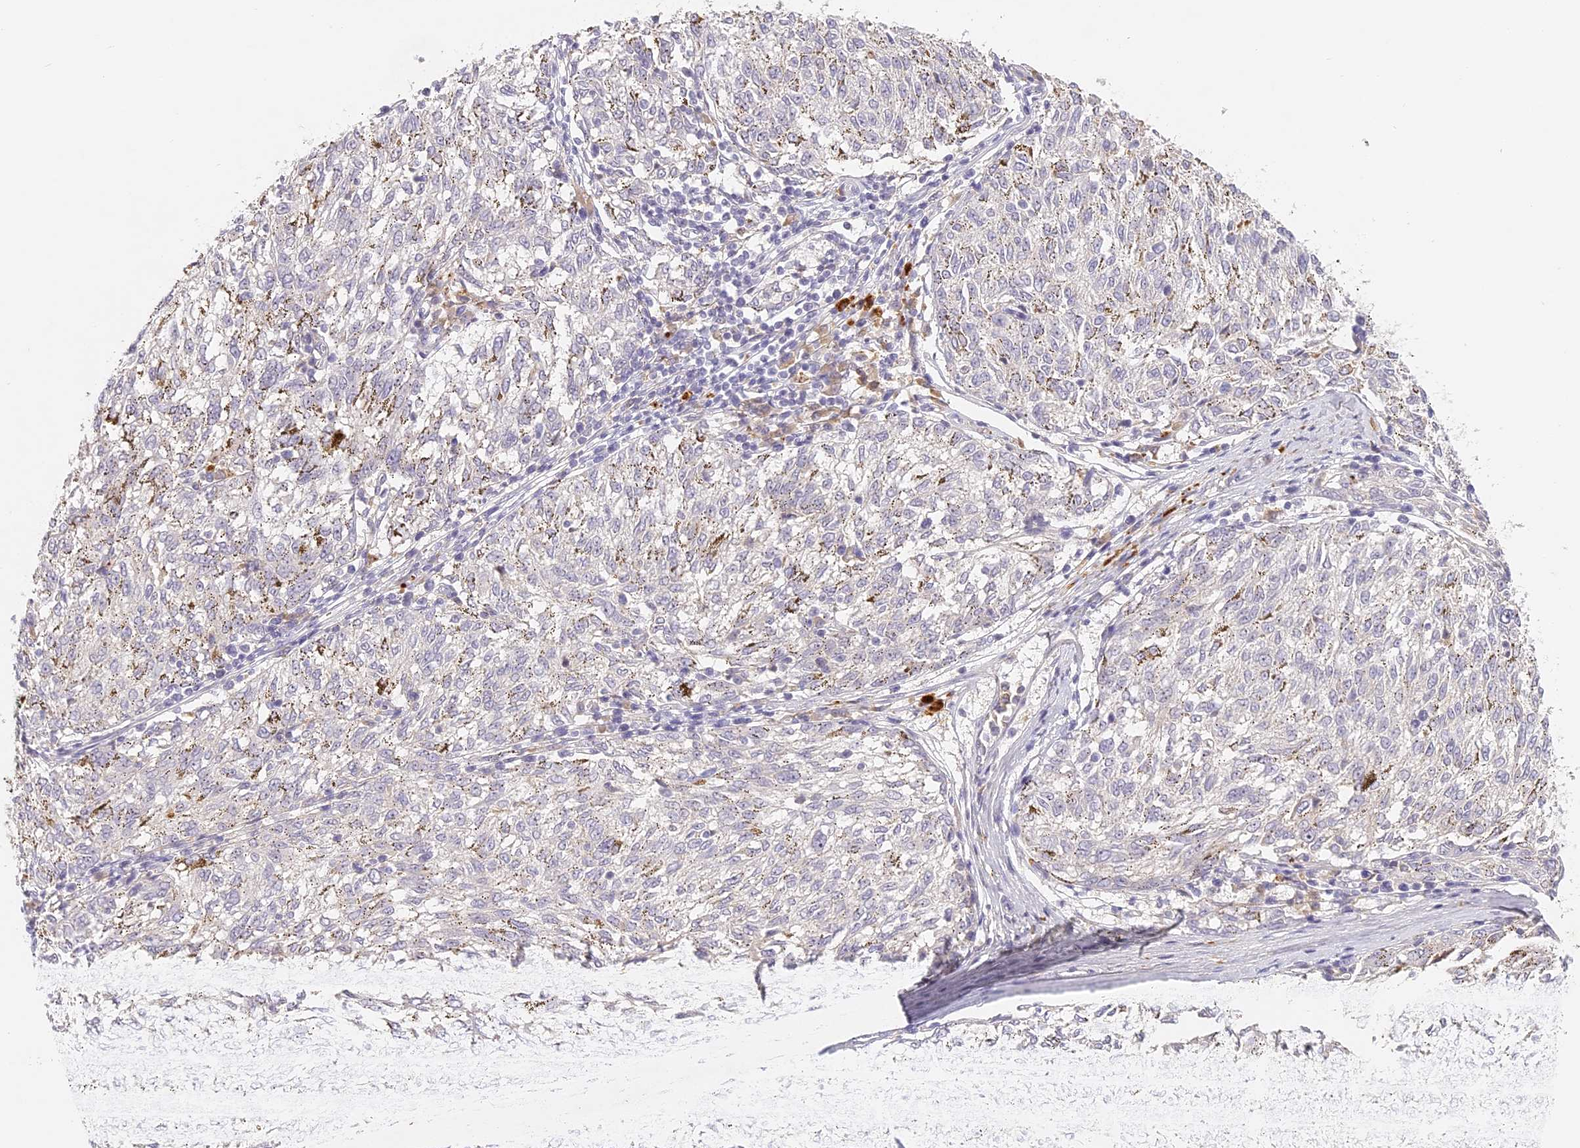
{"staining": {"intensity": "negative", "quantity": "none", "location": "none"}, "tissue": "melanoma", "cell_type": "Tumor cells", "image_type": "cancer", "snomed": [{"axis": "morphology", "description": "Malignant melanoma, NOS"}, {"axis": "topography", "description": "Skin"}], "caption": "Tumor cells are negative for brown protein staining in melanoma.", "gene": "ELL3", "patient": {"sex": "female", "age": 72}}